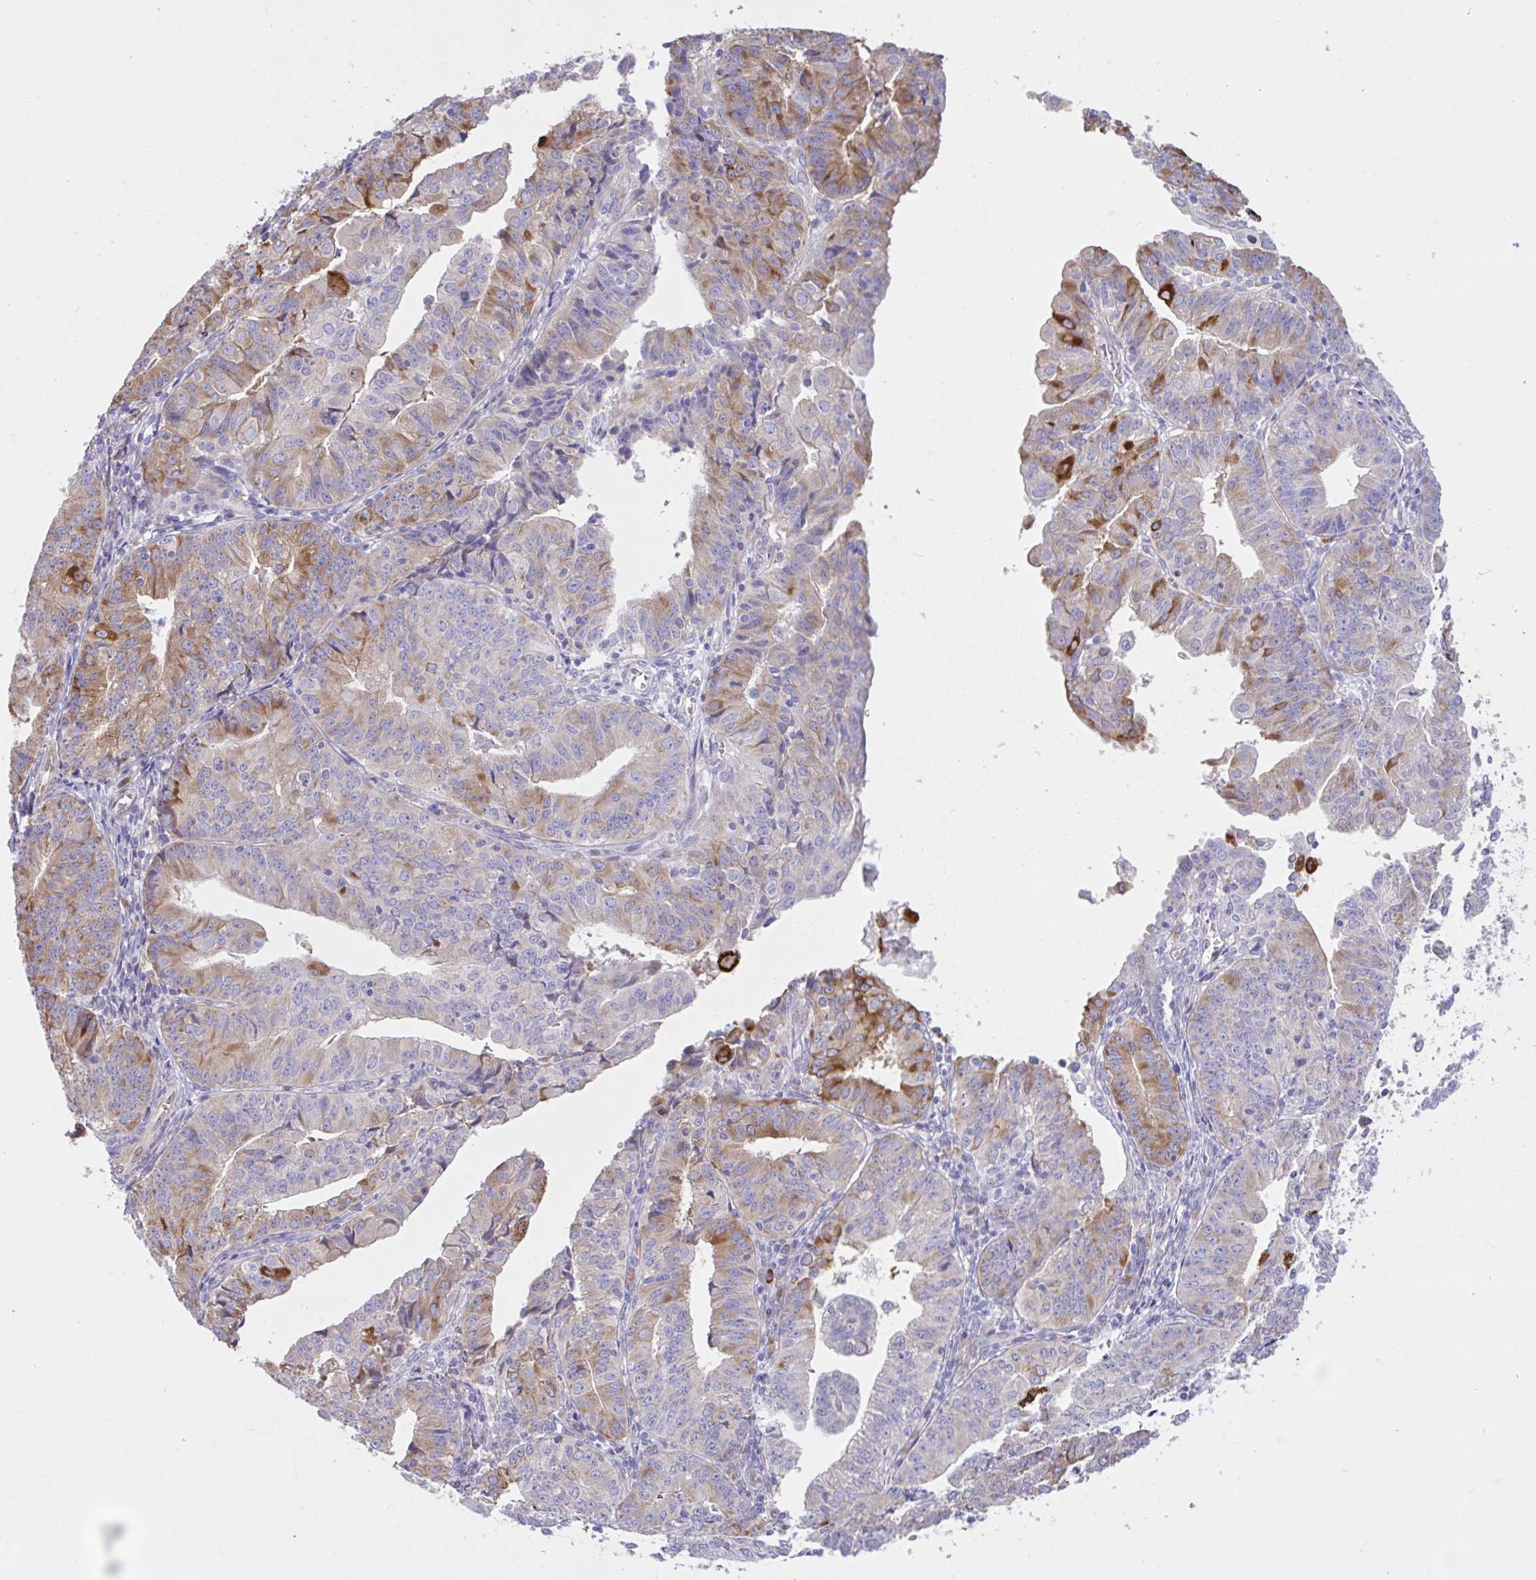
{"staining": {"intensity": "strong", "quantity": "<25%", "location": "cytoplasmic/membranous"}, "tissue": "endometrial cancer", "cell_type": "Tumor cells", "image_type": "cancer", "snomed": [{"axis": "morphology", "description": "Adenocarcinoma, NOS"}, {"axis": "topography", "description": "Endometrium"}], "caption": "DAB immunohistochemical staining of endometrial cancer (adenocarcinoma) shows strong cytoplasmic/membranous protein expression in approximately <25% of tumor cells.", "gene": "EEF1A2", "patient": {"sex": "female", "age": 56}}